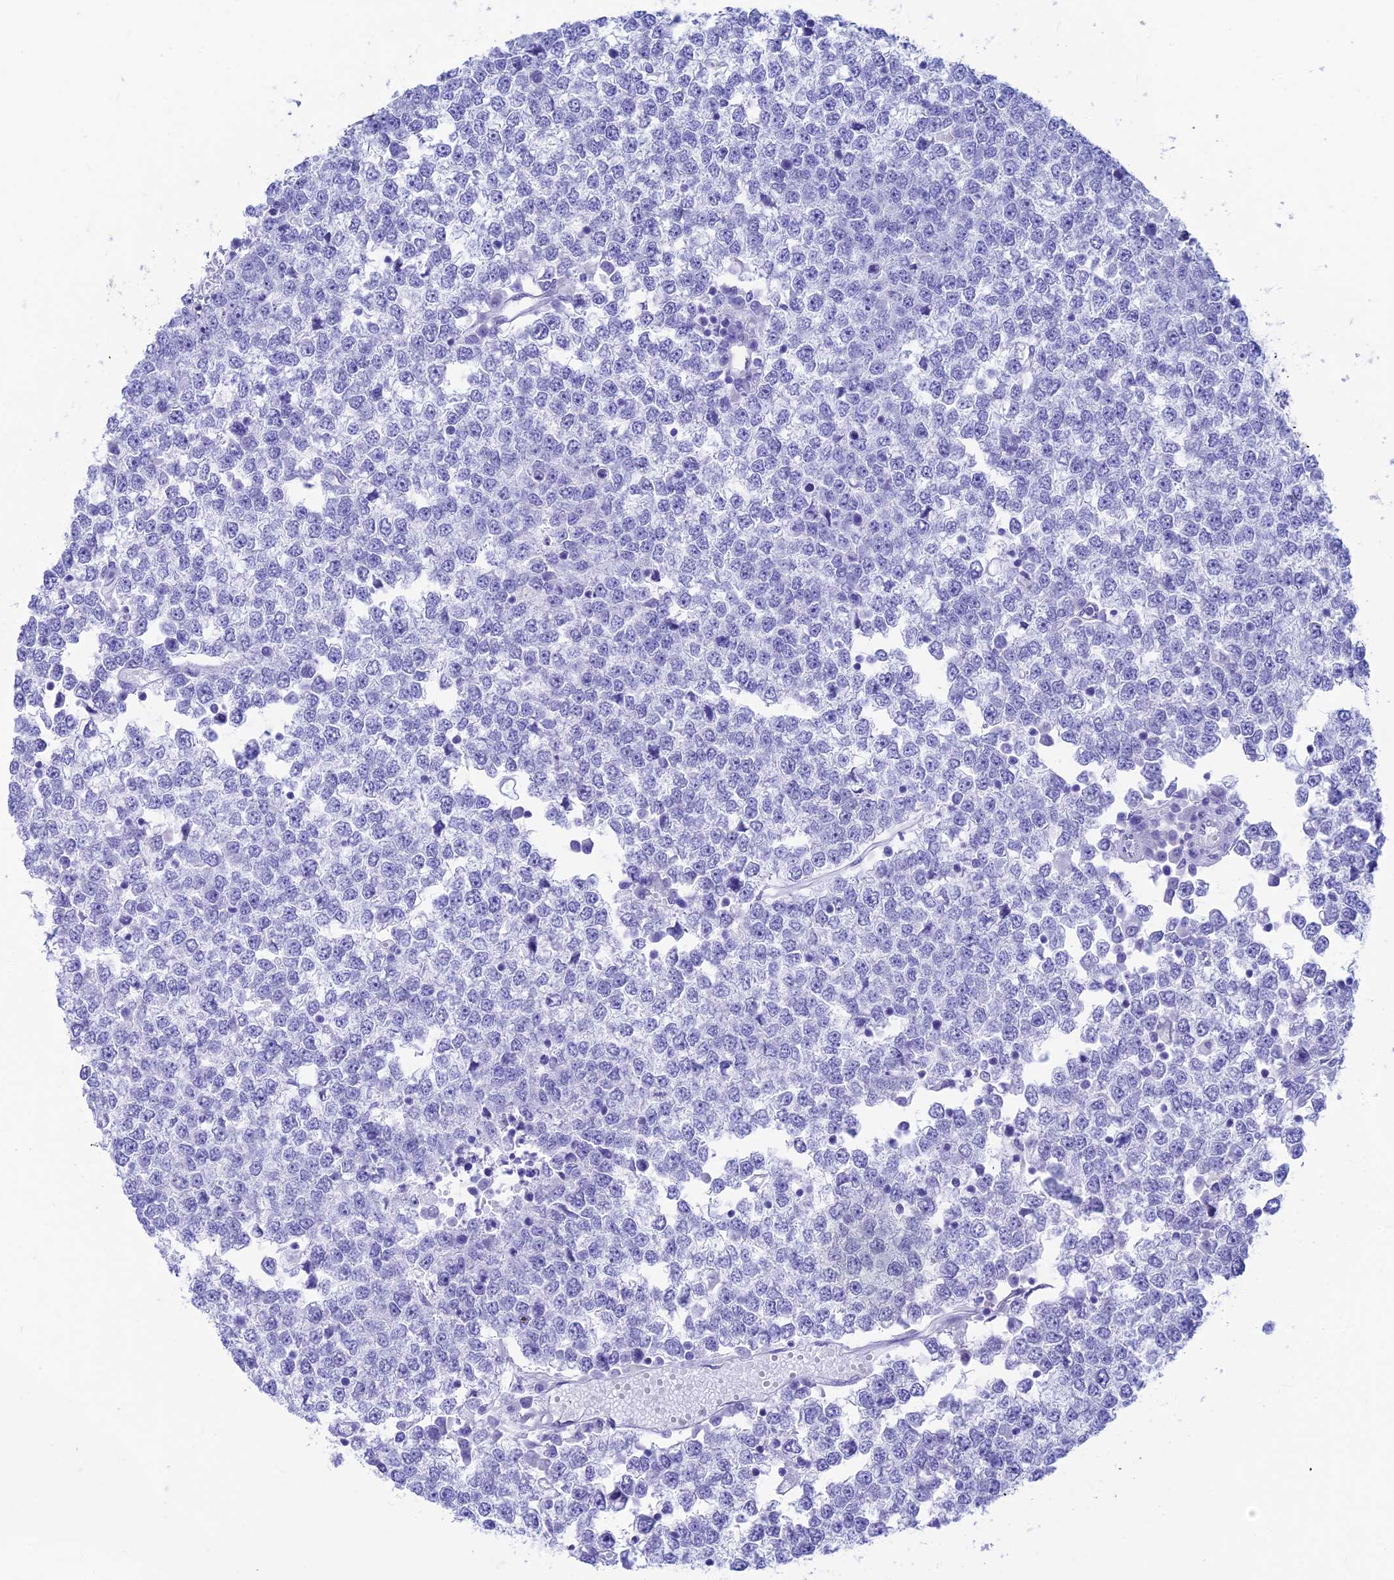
{"staining": {"intensity": "negative", "quantity": "none", "location": "none"}, "tissue": "testis cancer", "cell_type": "Tumor cells", "image_type": "cancer", "snomed": [{"axis": "morphology", "description": "Seminoma, NOS"}, {"axis": "topography", "description": "Testis"}], "caption": "High magnification brightfield microscopy of seminoma (testis) stained with DAB (brown) and counterstained with hematoxylin (blue): tumor cells show no significant staining.", "gene": "GNGT2", "patient": {"sex": "male", "age": 65}}